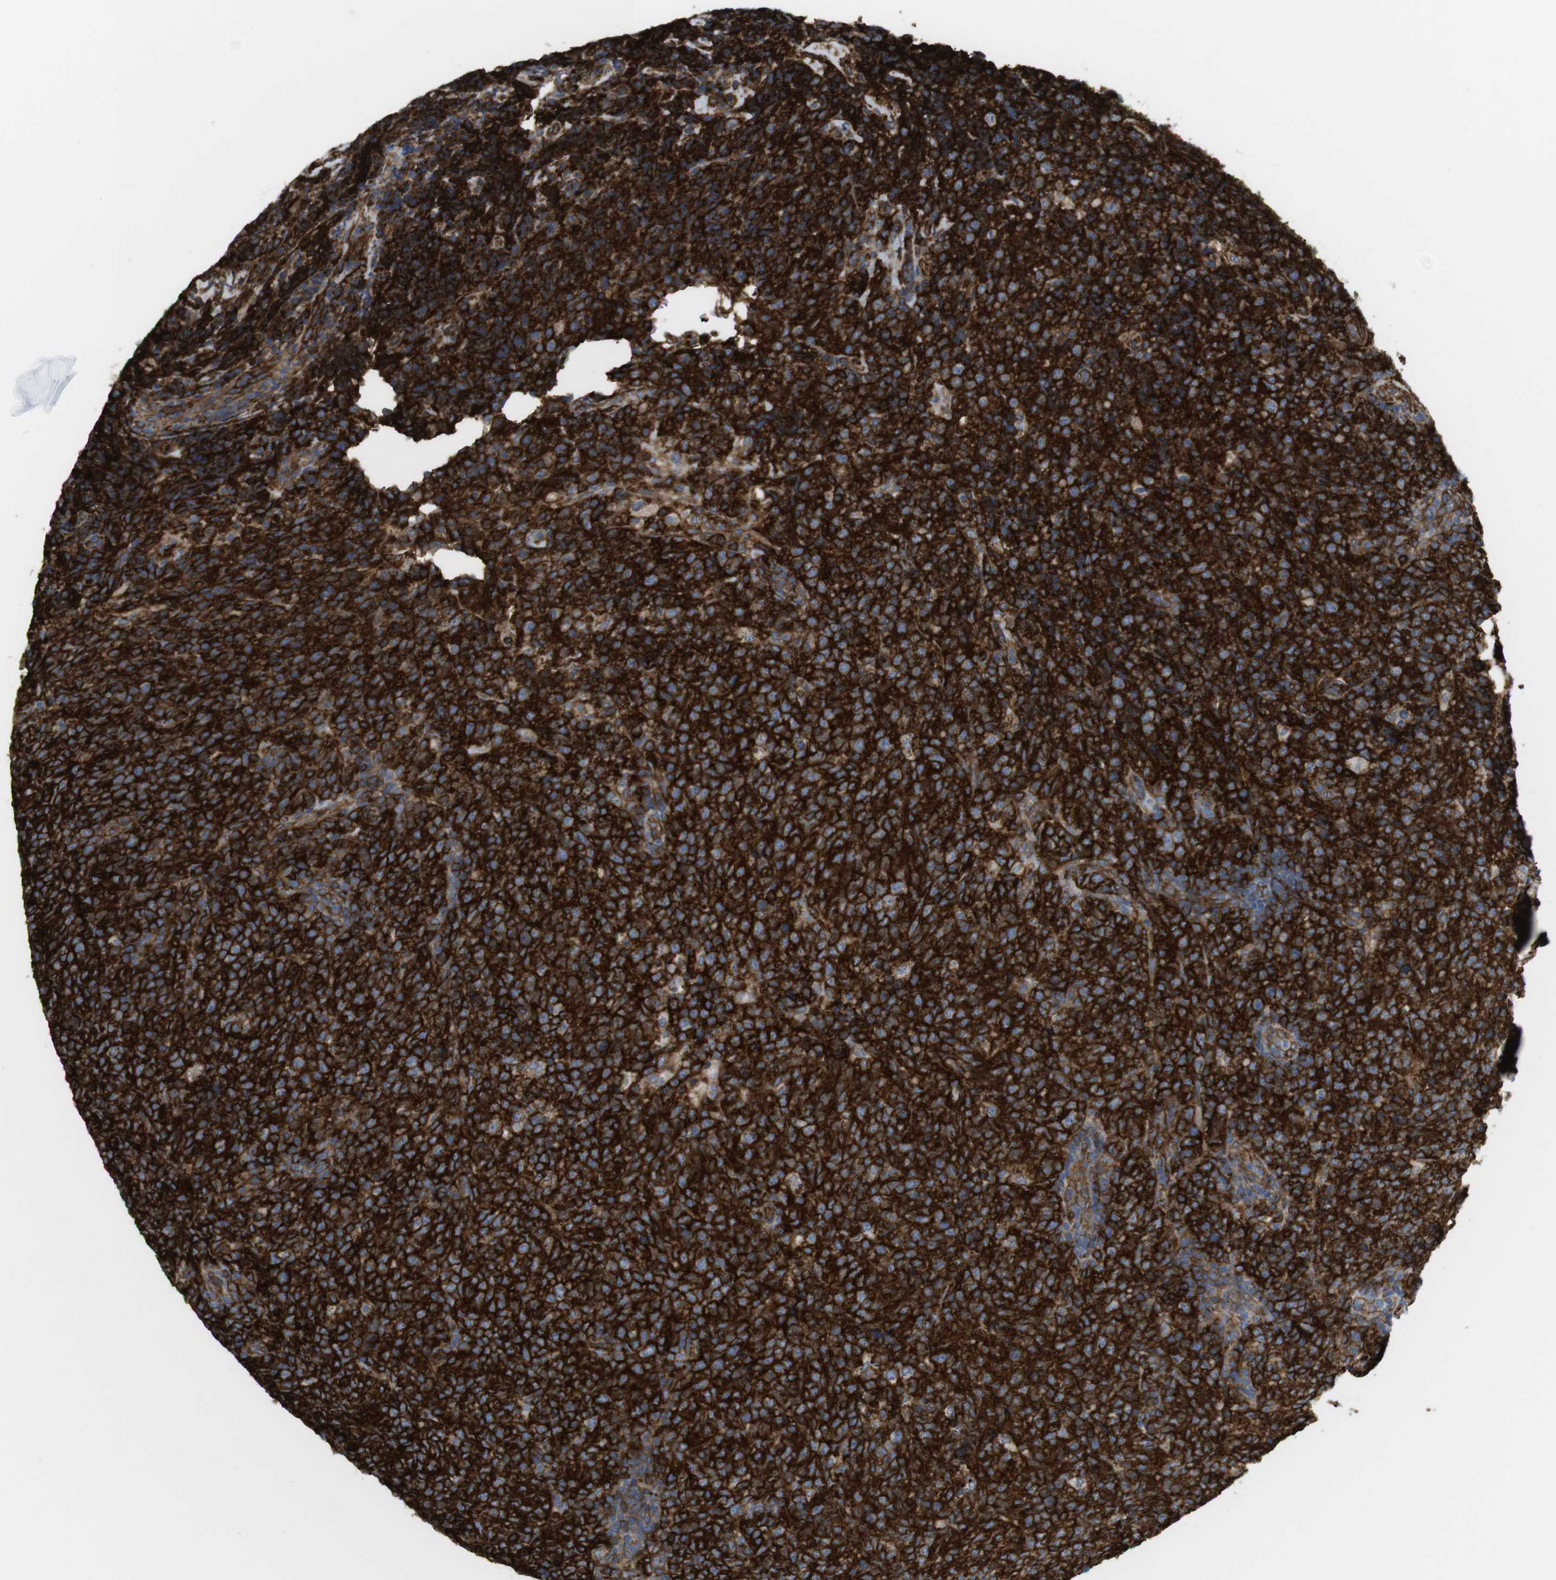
{"staining": {"intensity": "strong", "quantity": ">75%", "location": "cytoplasmic/membranous"}, "tissue": "lymphoma", "cell_type": "Tumor cells", "image_type": "cancer", "snomed": [{"axis": "morphology", "description": "Malignant lymphoma, non-Hodgkin's type, High grade"}, {"axis": "topography", "description": "Tonsil"}], "caption": "This is an image of immunohistochemistry staining of lymphoma, which shows strong expression in the cytoplasmic/membranous of tumor cells.", "gene": "CCR6", "patient": {"sex": "female", "age": 36}}